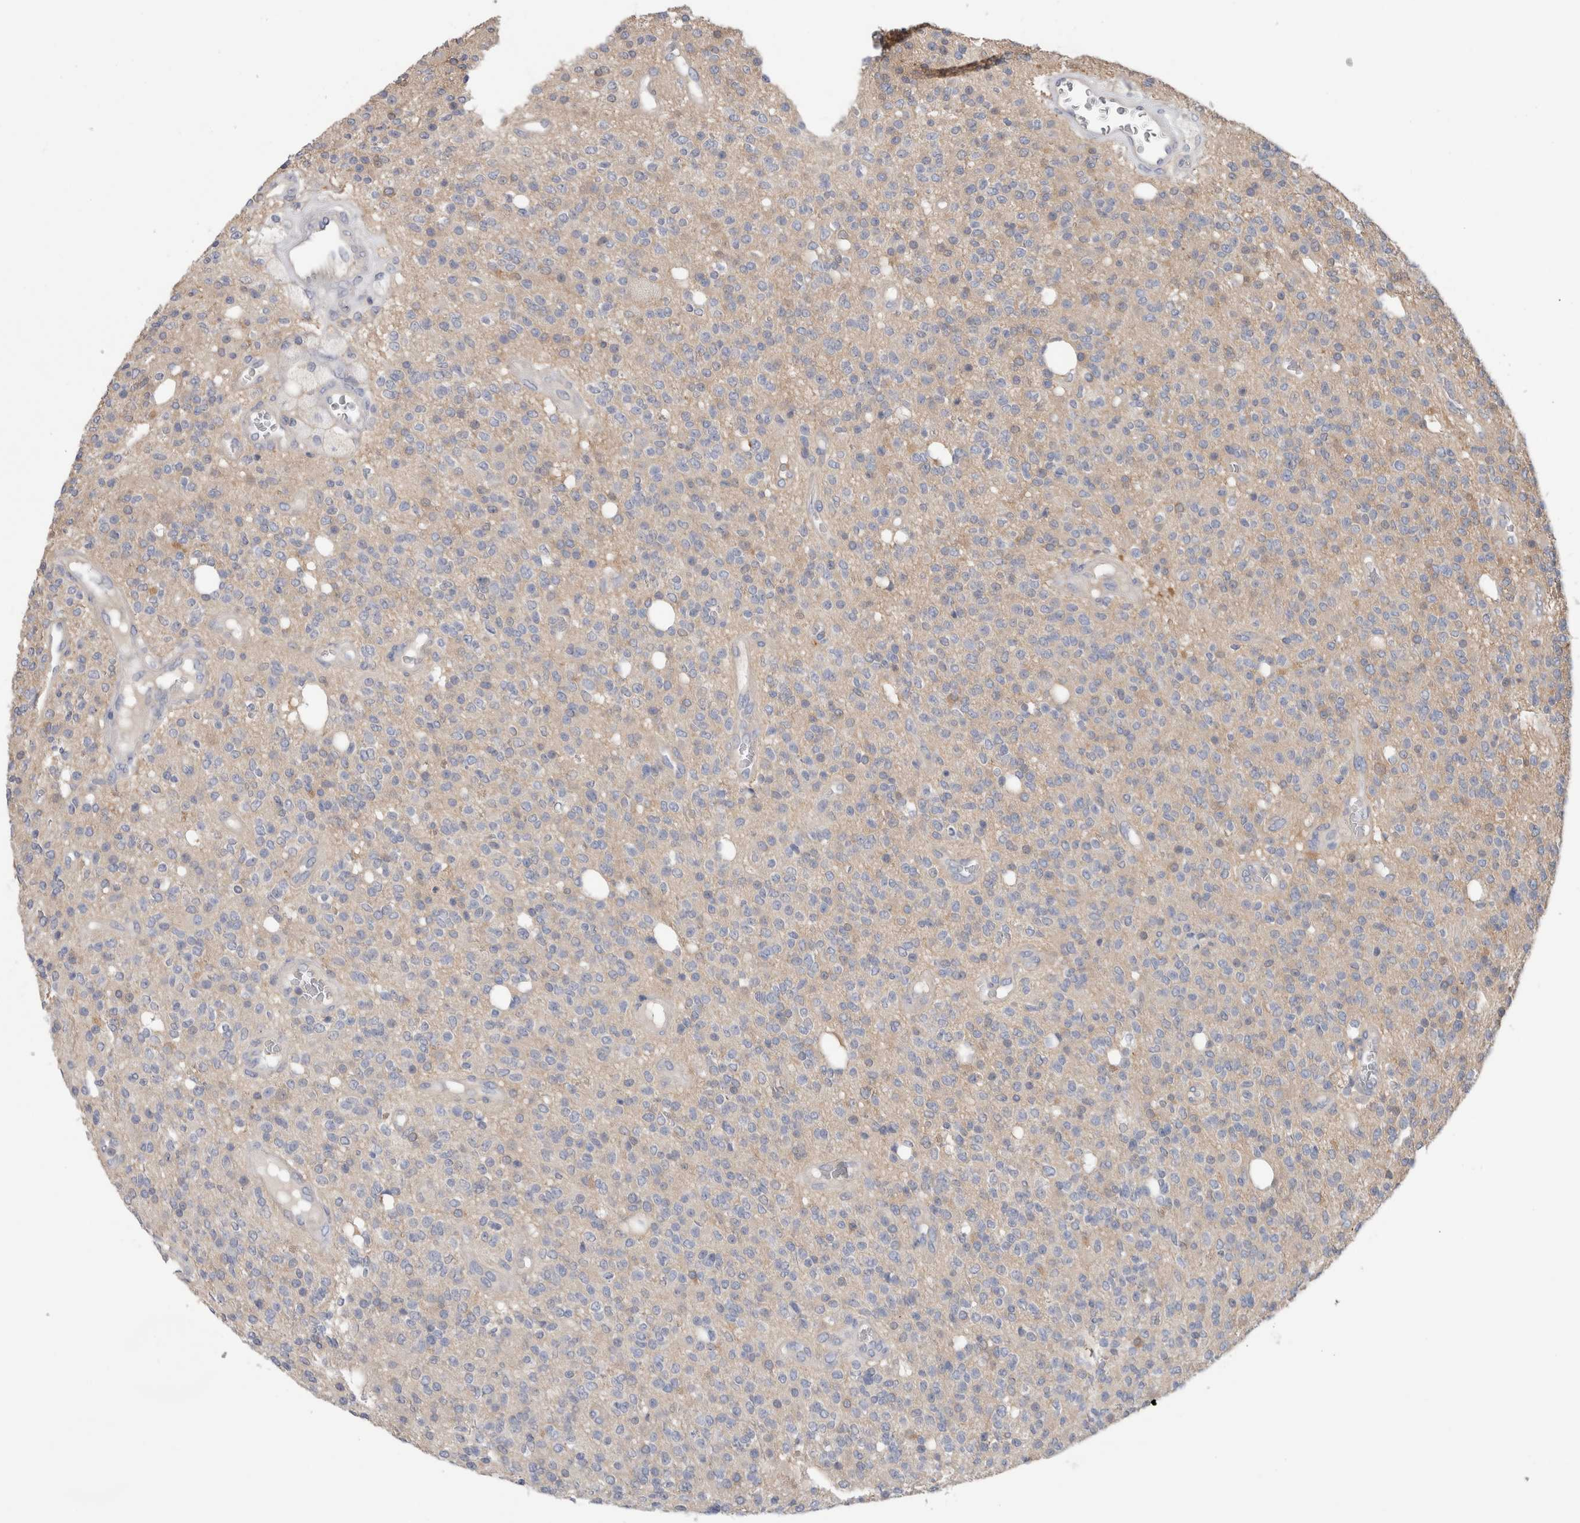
{"staining": {"intensity": "negative", "quantity": "none", "location": "none"}, "tissue": "glioma", "cell_type": "Tumor cells", "image_type": "cancer", "snomed": [{"axis": "morphology", "description": "Glioma, malignant, High grade"}, {"axis": "topography", "description": "Brain"}], "caption": "Immunohistochemistry (IHC) photomicrograph of neoplastic tissue: human glioma stained with DAB (3,3'-diaminobenzidine) displays no significant protein expression in tumor cells.", "gene": "SCRN1", "patient": {"sex": "male", "age": 34}}